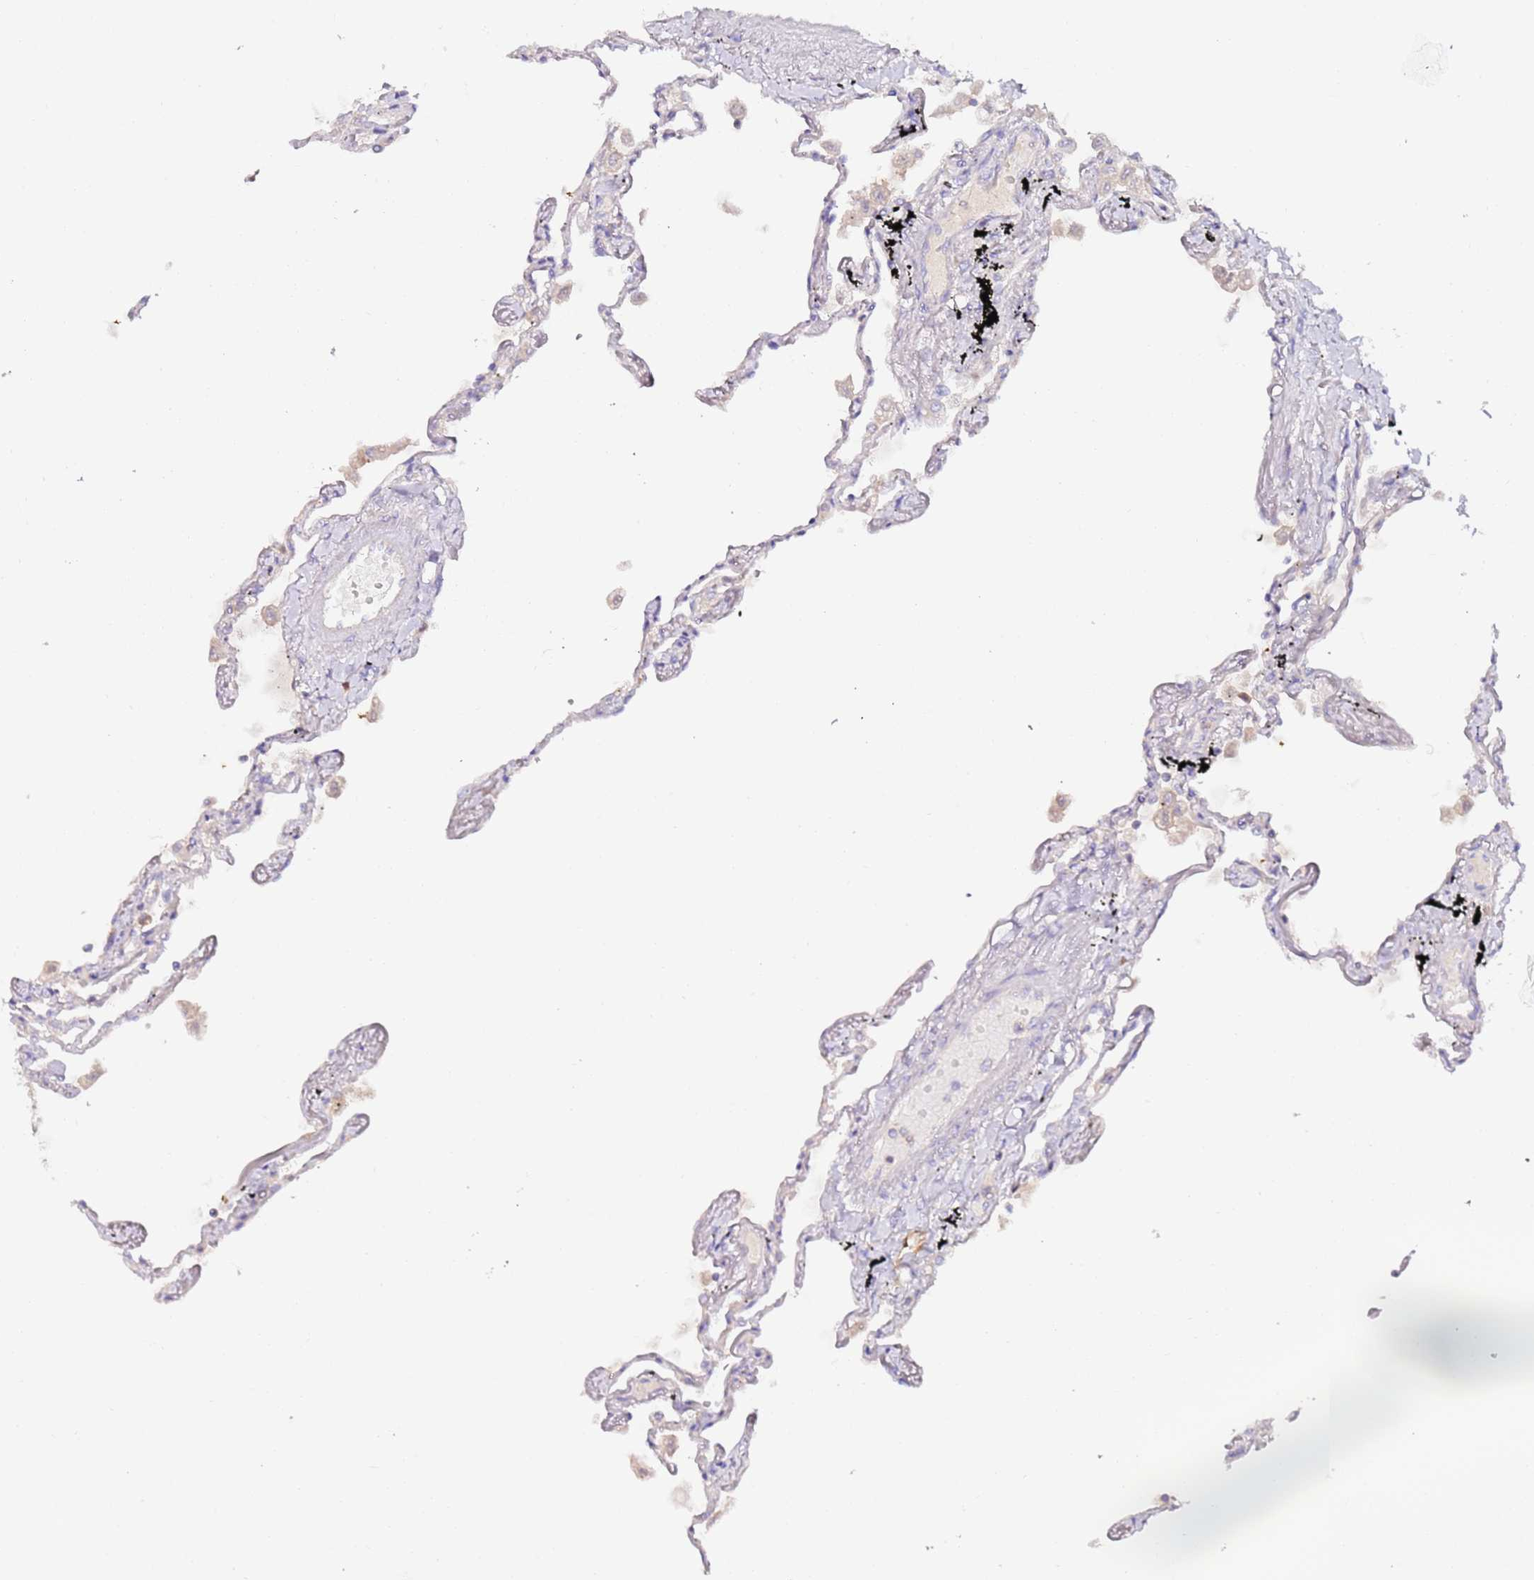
{"staining": {"intensity": "negative", "quantity": "none", "location": "none"}, "tissue": "lung", "cell_type": "Alveolar cells", "image_type": "normal", "snomed": [{"axis": "morphology", "description": "Normal tissue, NOS"}, {"axis": "topography", "description": "Lung"}], "caption": "DAB (3,3'-diaminobenzidine) immunohistochemical staining of benign lung displays no significant positivity in alveolar cells.", "gene": "FLVCR1", "patient": {"sex": "female", "age": 67}}